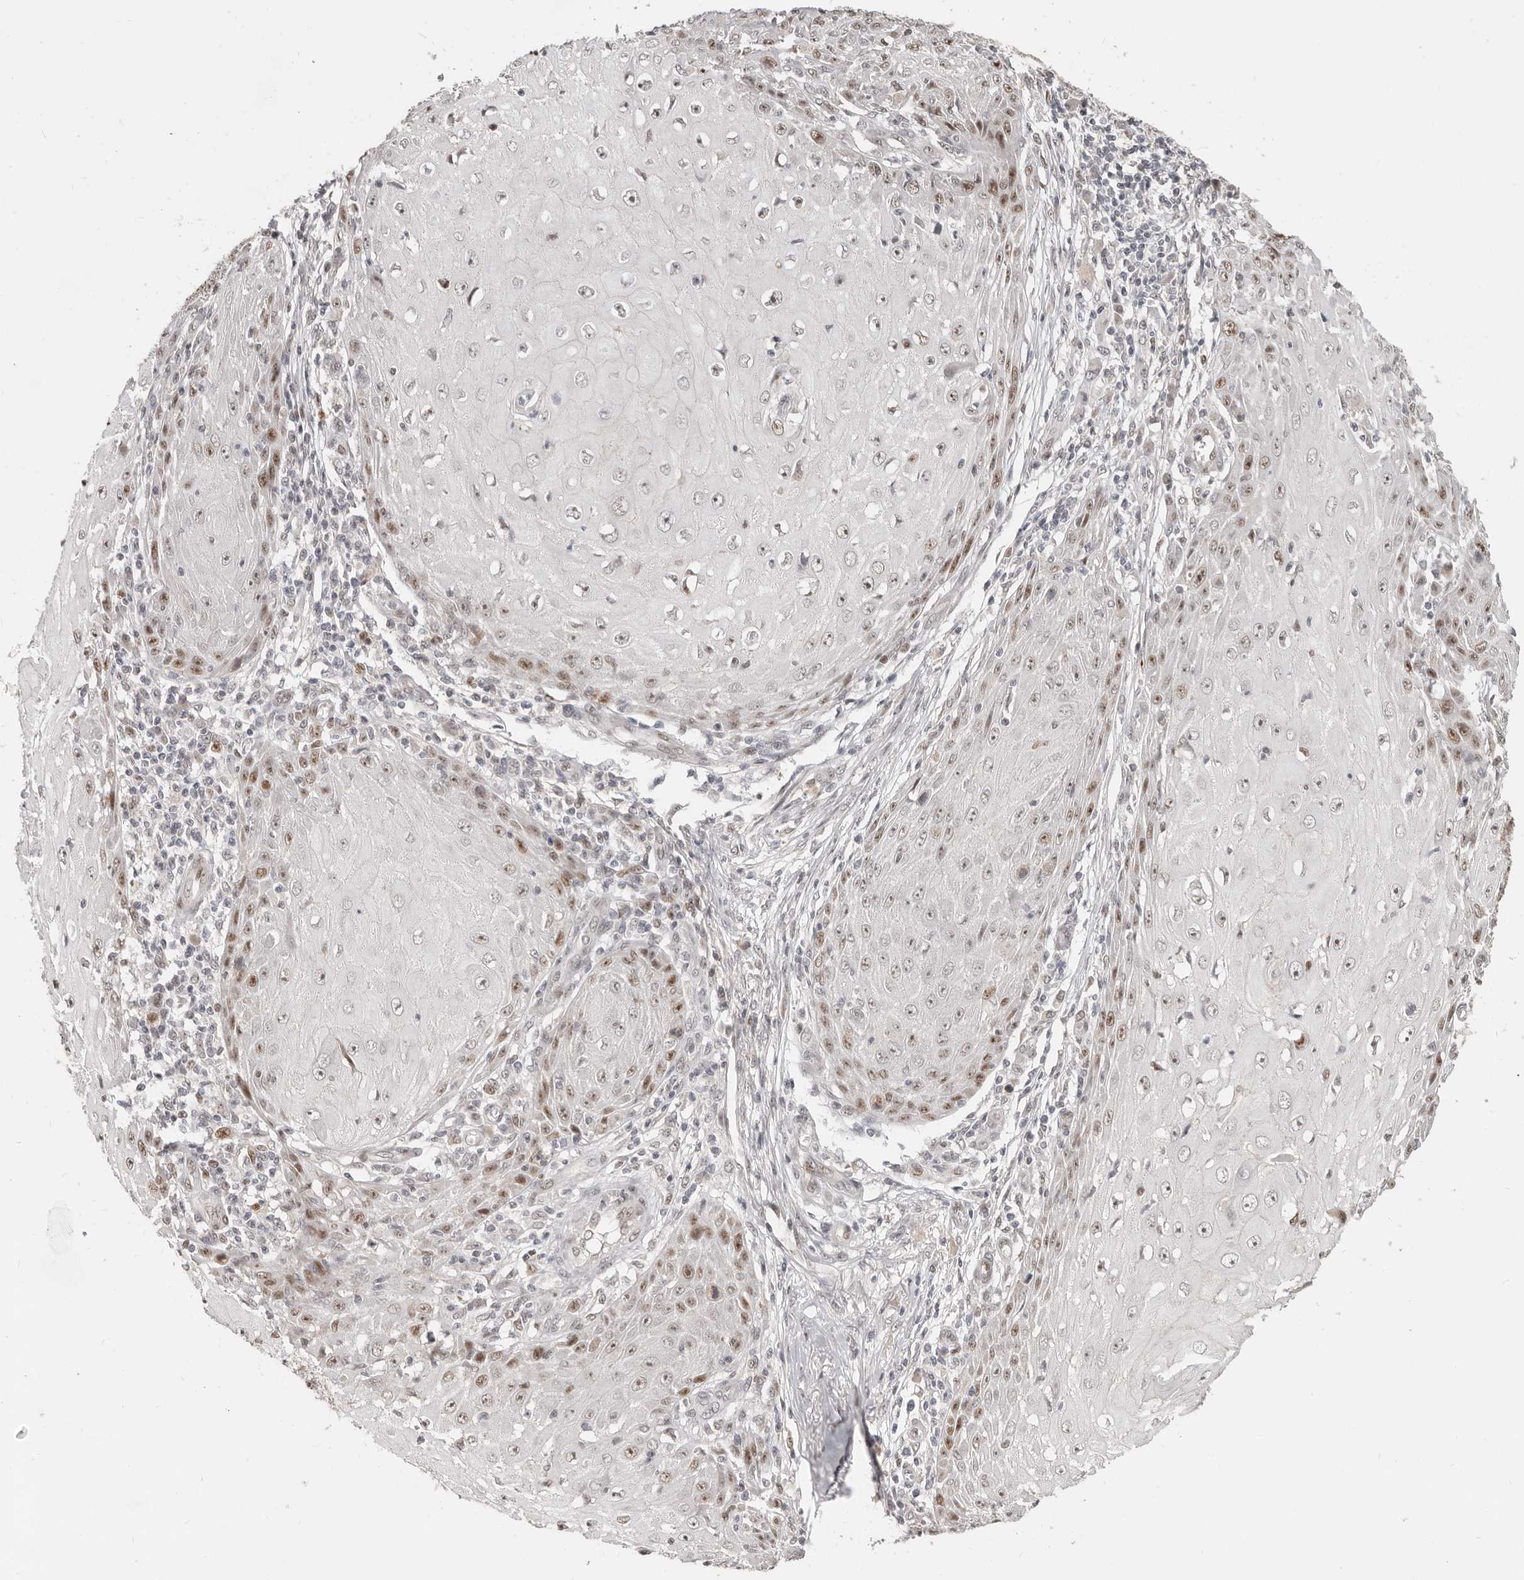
{"staining": {"intensity": "moderate", "quantity": "<25%", "location": "nuclear"}, "tissue": "skin cancer", "cell_type": "Tumor cells", "image_type": "cancer", "snomed": [{"axis": "morphology", "description": "Squamous cell carcinoma, NOS"}, {"axis": "topography", "description": "Skin"}], "caption": "Immunohistochemical staining of human skin cancer (squamous cell carcinoma) displays low levels of moderate nuclear expression in approximately <25% of tumor cells.", "gene": "RFC2", "patient": {"sex": "female", "age": 73}}